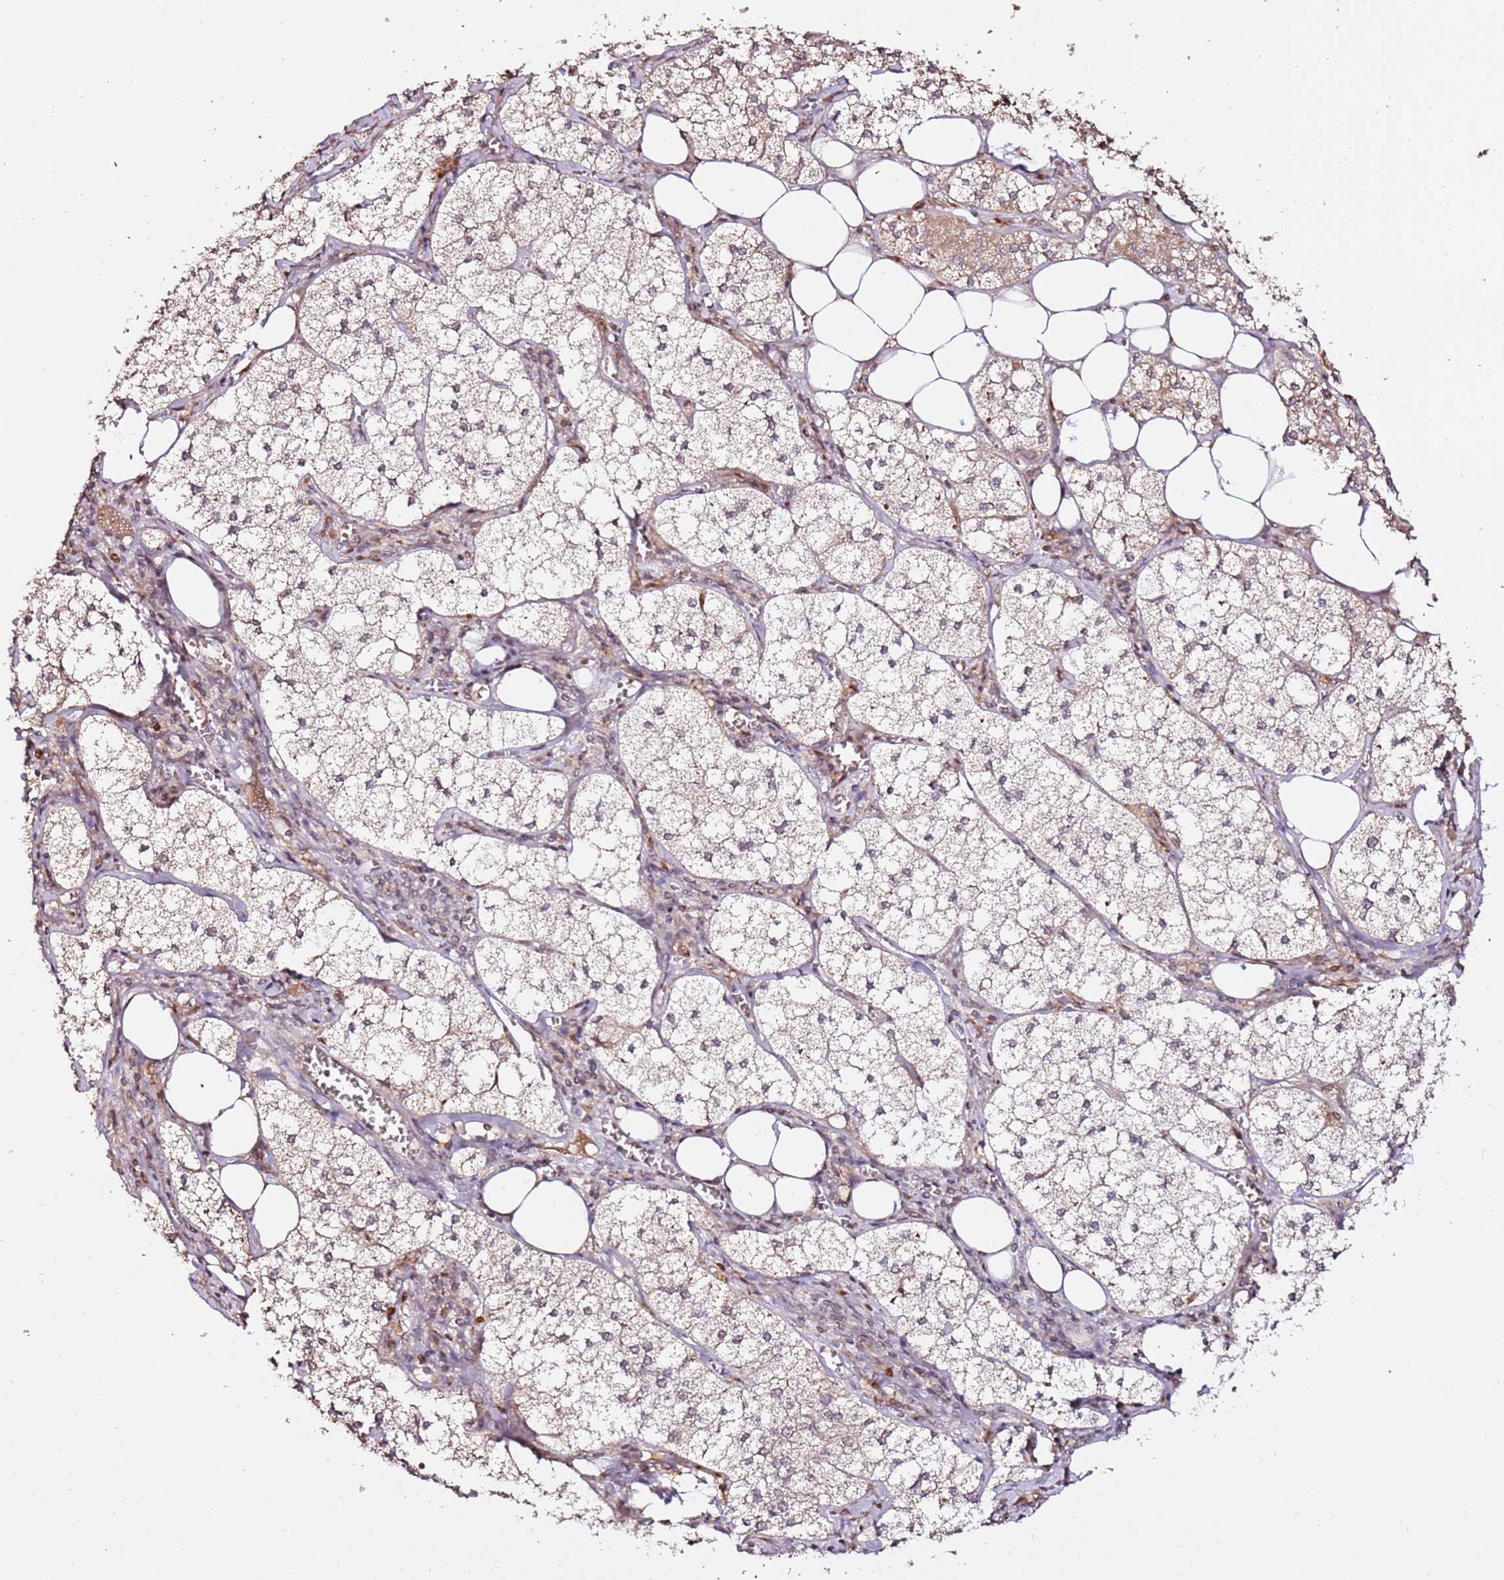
{"staining": {"intensity": "moderate", "quantity": "25%-75%", "location": "cytoplasmic/membranous,nuclear"}, "tissue": "adrenal gland", "cell_type": "Glandular cells", "image_type": "normal", "snomed": [{"axis": "morphology", "description": "Normal tissue, NOS"}, {"axis": "topography", "description": "Adrenal gland"}], "caption": "Moderate cytoplasmic/membranous,nuclear expression for a protein is appreciated in about 25%-75% of glandular cells of normal adrenal gland using immunohistochemistry.", "gene": "OR5V1", "patient": {"sex": "female", "age": 61}}